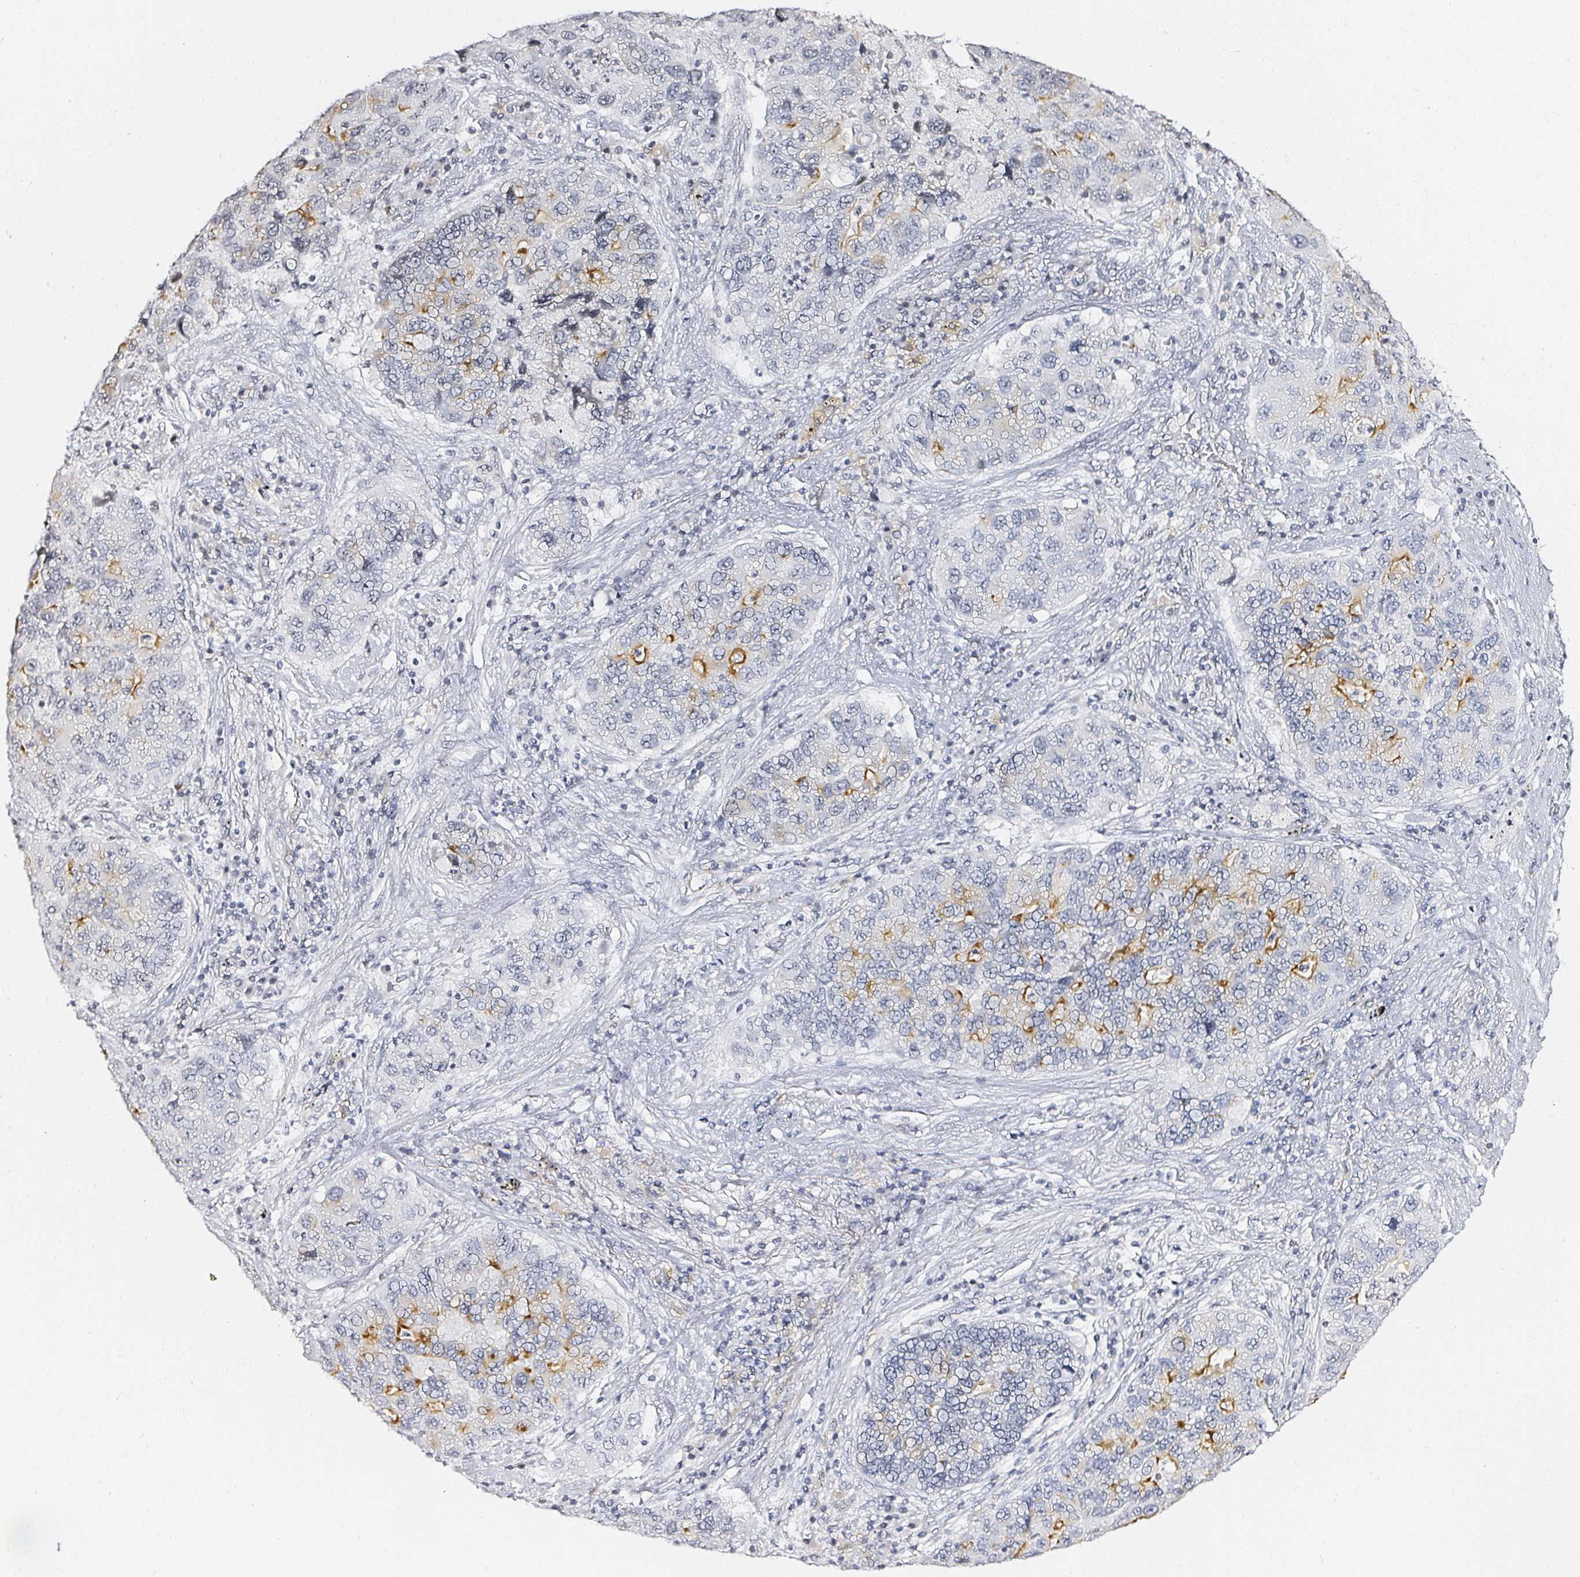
{"staining": {"intensity": "moderate", "quantity": "<25%", "location": "cytoplasmic/membranous"}, "tissue": "lung cancer", "cell_type": "Tumor cells", "image_type": "cancer", "snomed": [{"axis": "morphology", "description": "Adenocarcinoma, NOS"}, {"axis": "morphology", "description": "Adenocarcinoma, metastatic, NOS"}, {"axis": "topography", "description": "Lymph node"}, {"axis": "topography", "description": "Lung"}], "caption": "Lung cancer was stained to show a protein in brown. There is low levels of moderate cytoplasmic/membranous expression in approximately <25% of tumor cells. (Stains: DAB (3,3'-diaminobenzidine) in brown, nuclei in blue, Microscopy: brightfield microscopy at high magnification).", "gene": "ACAN", "patient": {"sex": "female", "age": 54}}